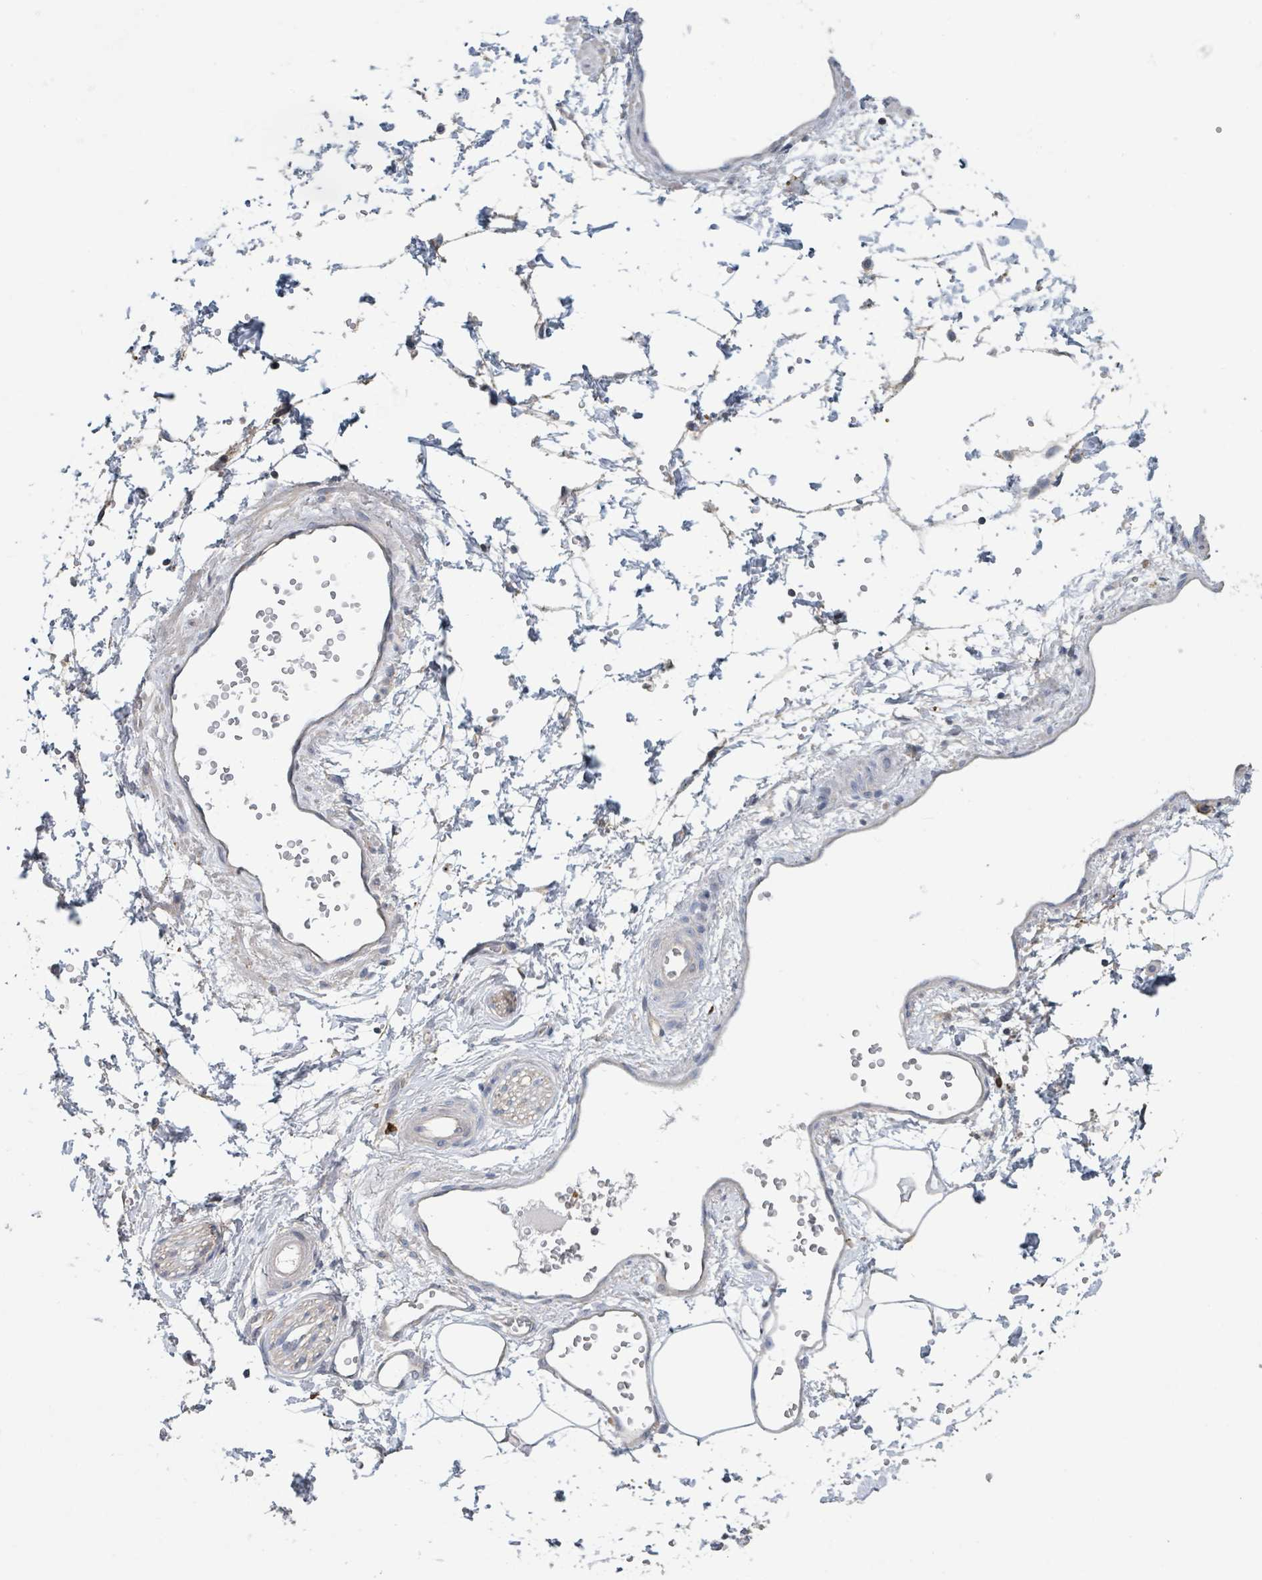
{"staining": {"intensity": "negative", "quantity": "none", "location": "none"}, "tissue": "adipose tissue", "cell_type": "Adipocytes", "image_type": "normal", "snomed": [{"axis": "morphology", "description": "Normal tissue, NOS"}, {"axis": "topography", "description": "Prostate"}, {"axis": "topography", "description": "Peripheral nerve tissue"}], "caption": "This is an immunohistochemistry (IHC) histopathology image of unremarkable adipose tissue. There is no expression in adipocytes.", "gene": "LRRC42", "patient": {"sex": "male", "age": 55}}